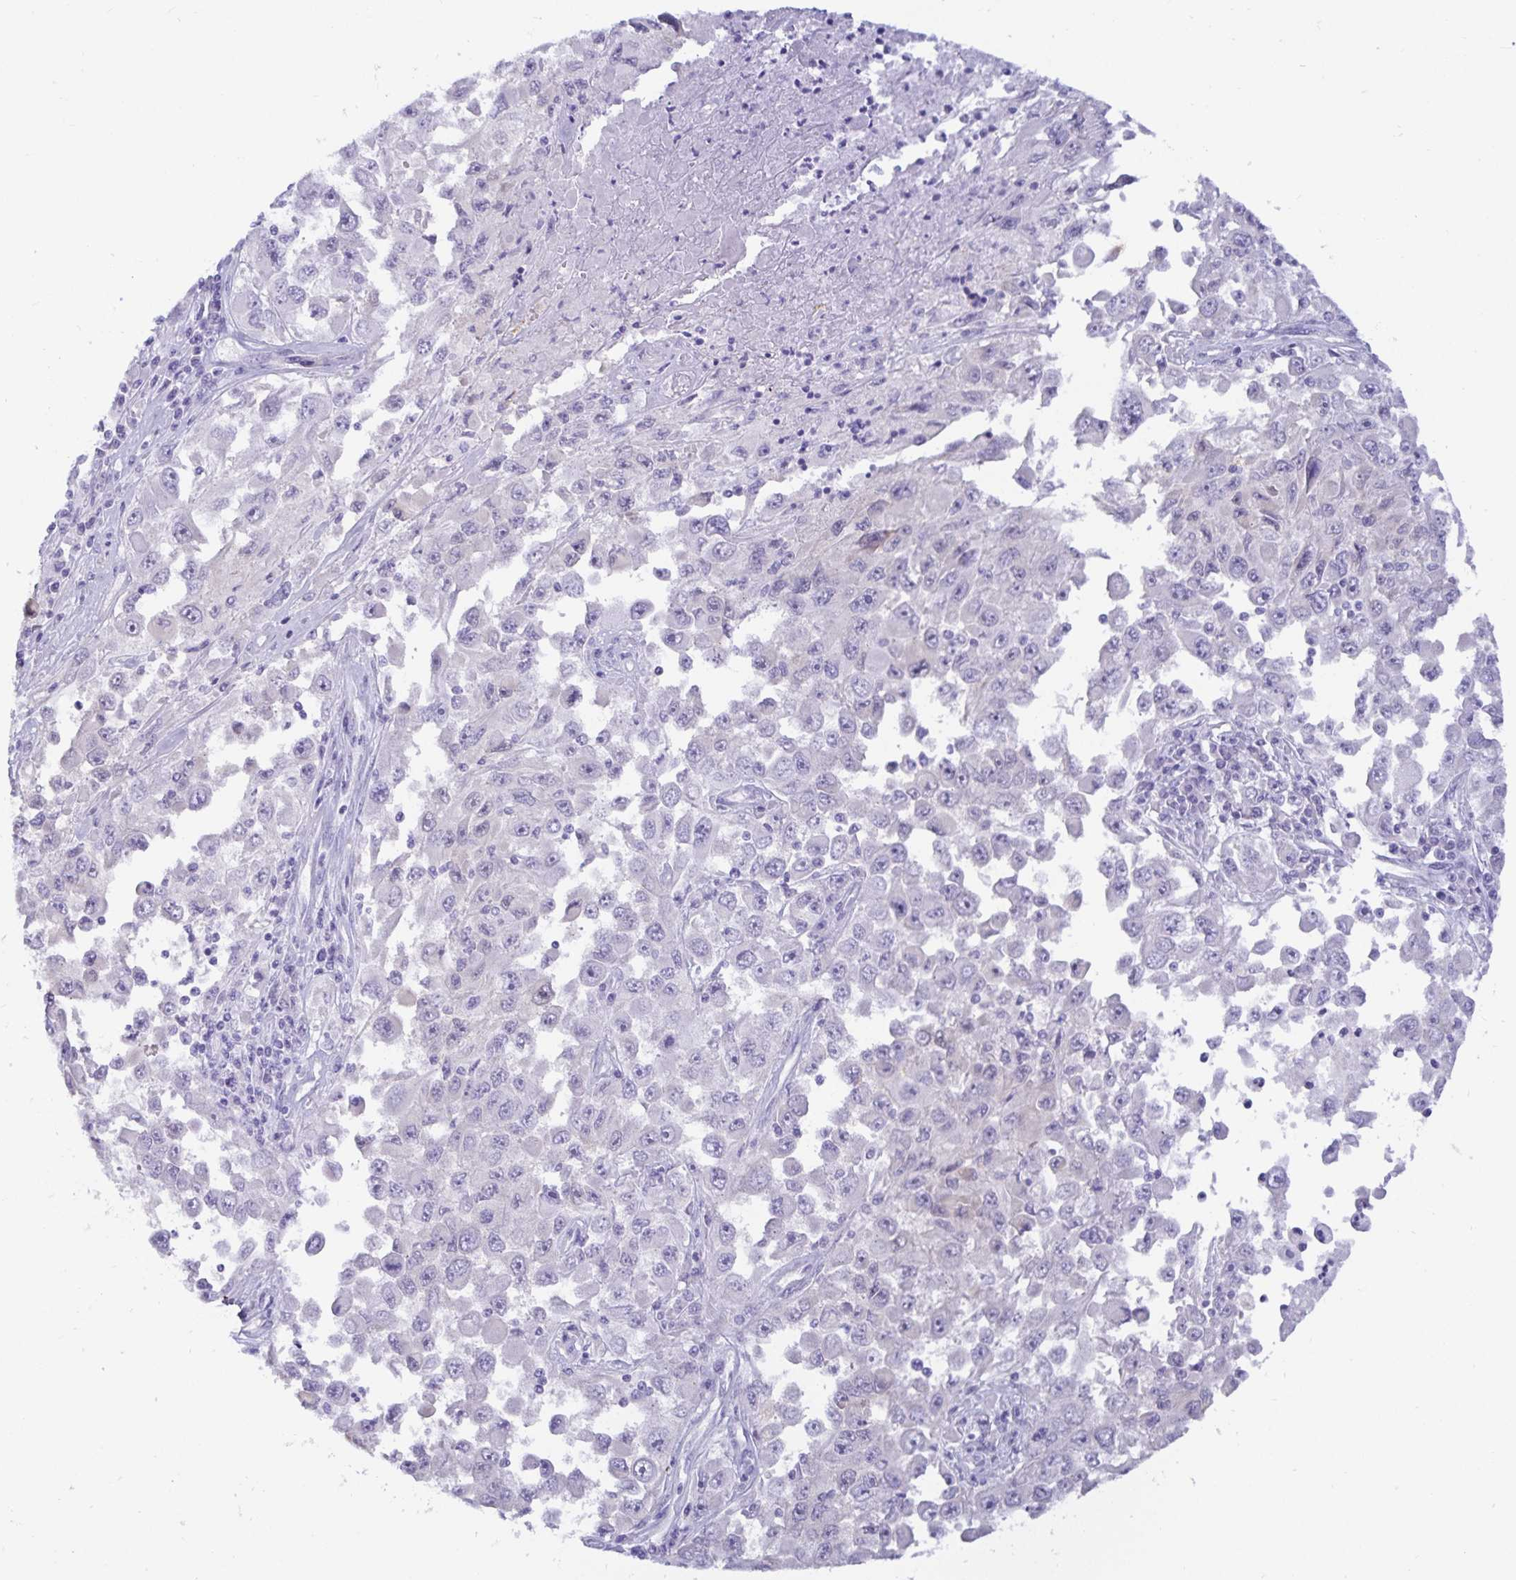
{"staining": {"intensity": "negative", "quantity": "none", "location": "none"}, "tissue": "melanoma", "cell_type": "Tumor cells", "image_type": "cancer", "snomed": [{"axis": "morphology", "description": "Malignant melanoma, Metastatic site"}, {"axis": "topography", "description": "Lymph node"}], "caption": "Tumor cells show no significant protein staining in melanoma.", "gene": "MON2", "patient": {"sex": "female", "age": 67}}